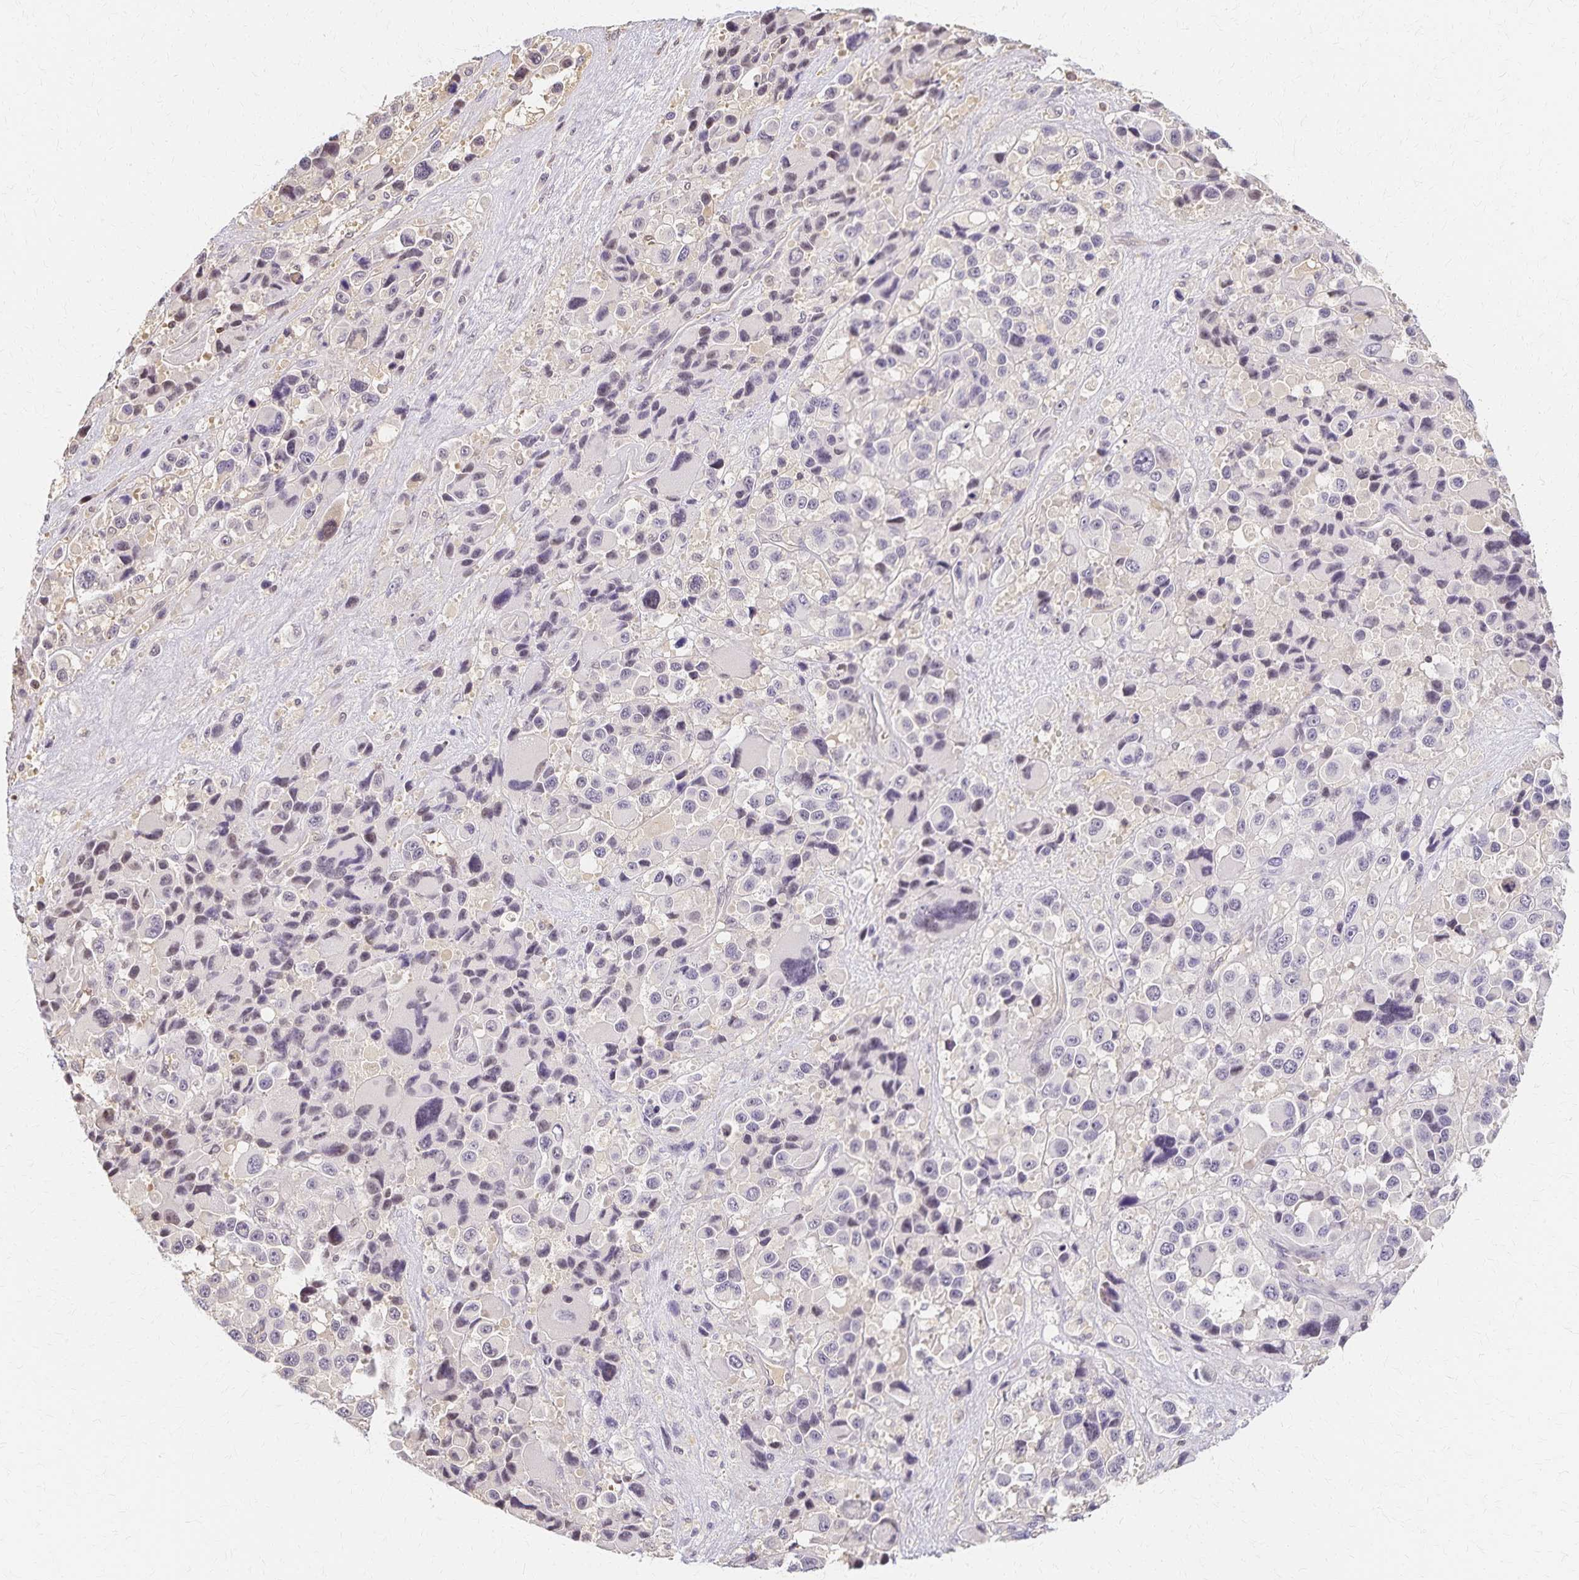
{"staining": {"intensity": "negative", "quantity": "none", "location": "none"}, "tissue": "melanoma", "cell_type": "Tumor cells", "image_type": "cancer", "snomed": [{"axis": "morphology", "description": "Malignant melanoma, Metastatic site"}, {"axis": "topography", "description": "Lymph node"}], "caption": "Protein analysis of malignant melanoma (metastatic site) exhibits no significant positivity in tumor cells.", "gene": "AZGP1", "patient": {"sex": "female", "age": 65}}